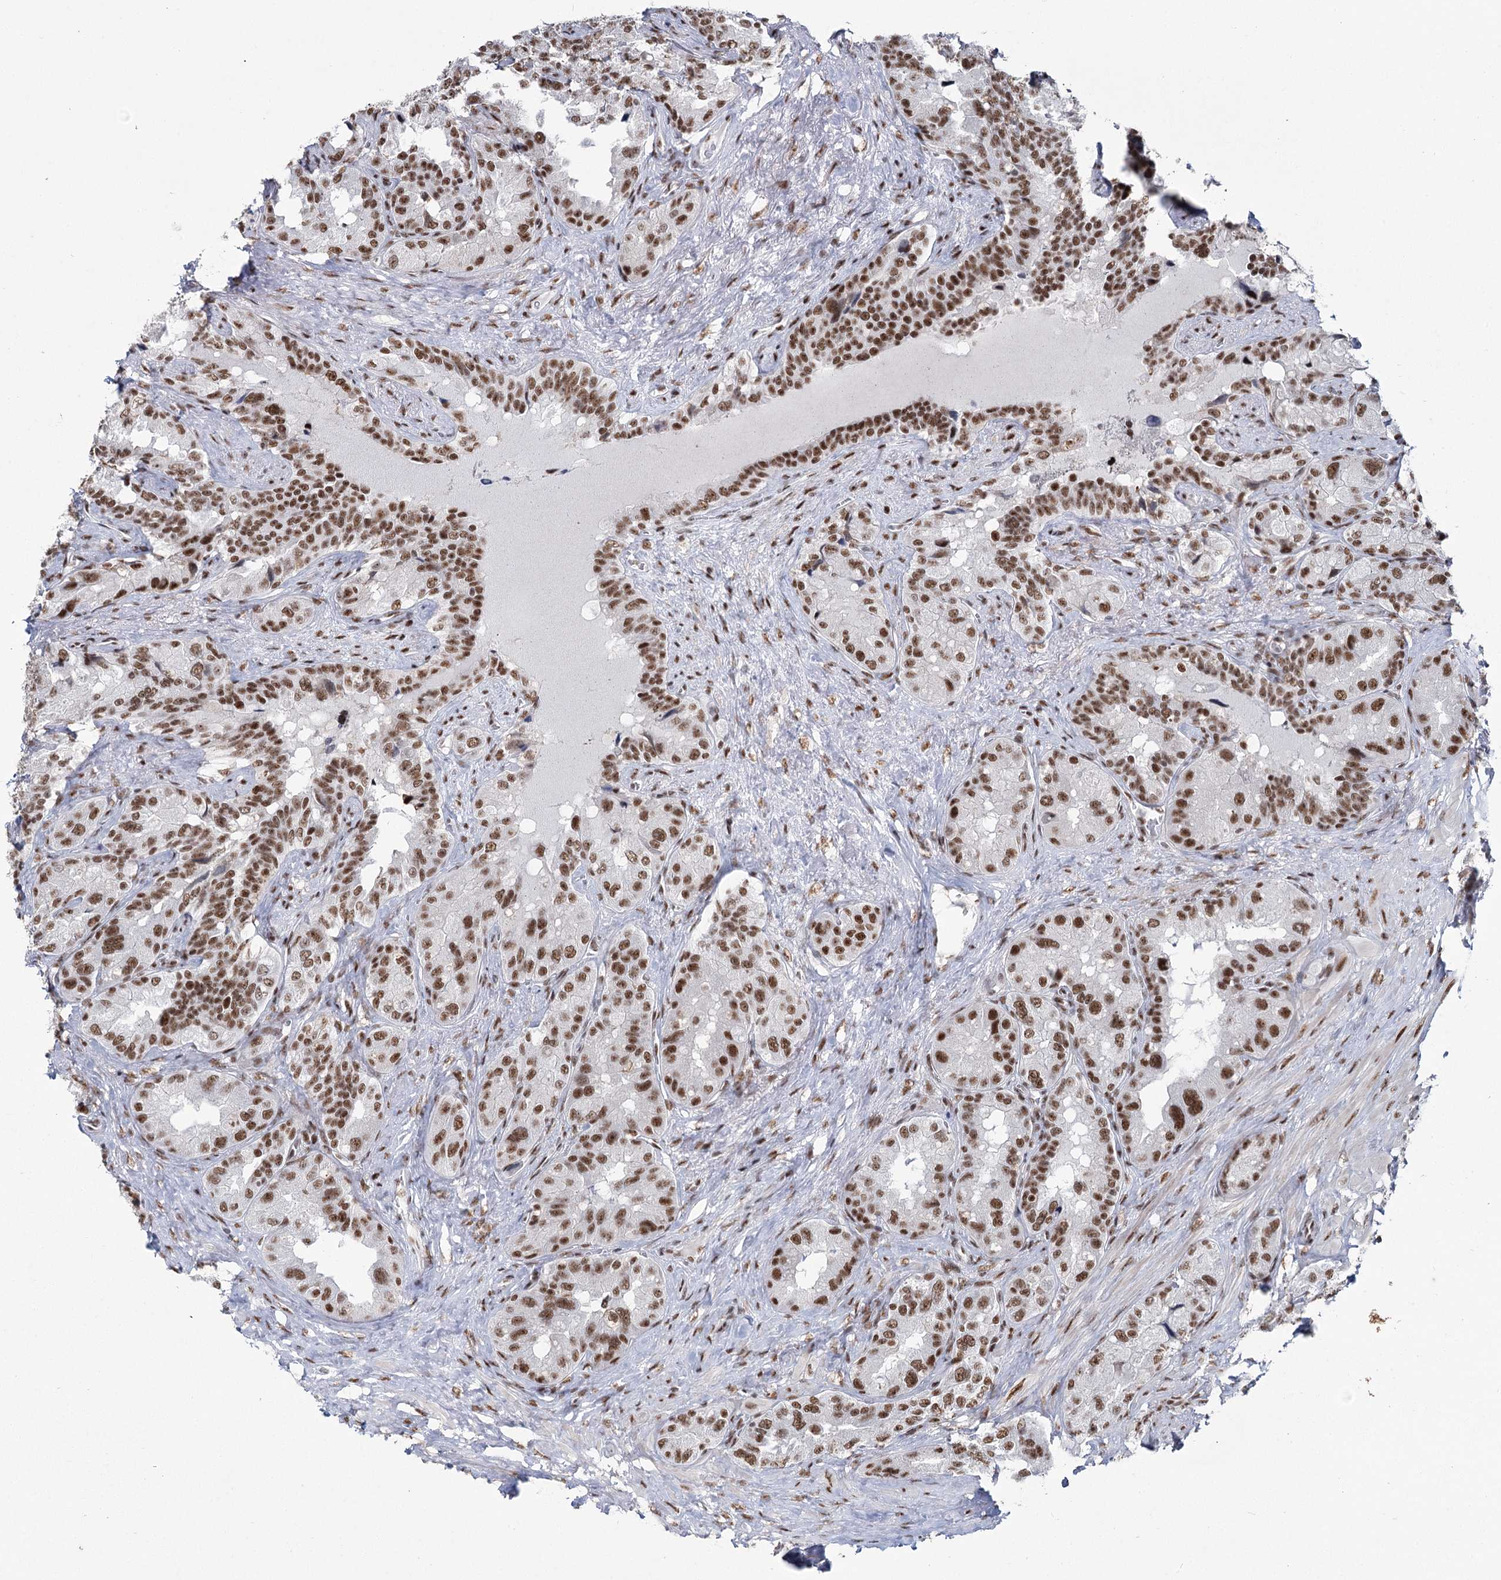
{"staining": {"intensity": "strong", "quantity": ">75%", "location": "nuclear"}, "tissue": "seminal vesicle", "cell_type": "Glandular cells", "image_type": "normal", "snomed": [{"axis": "morphology", "description": "Normal tissue, NOS"}, {"axis": "topography", "description": "Seminal veicle"}, {"axis": "topography", "description": "Peripheral nerve tissue"}], "caption": "A photomicrograph of seminal vesicle stained for a protein demonstrates strong nuclear brown staining in glandular cells. Immunohistochemistry stains the protein in brown and the nuclei are stained blue.", "gene": "SCAF8", "patient": {"sex": "male", "age": 67}}